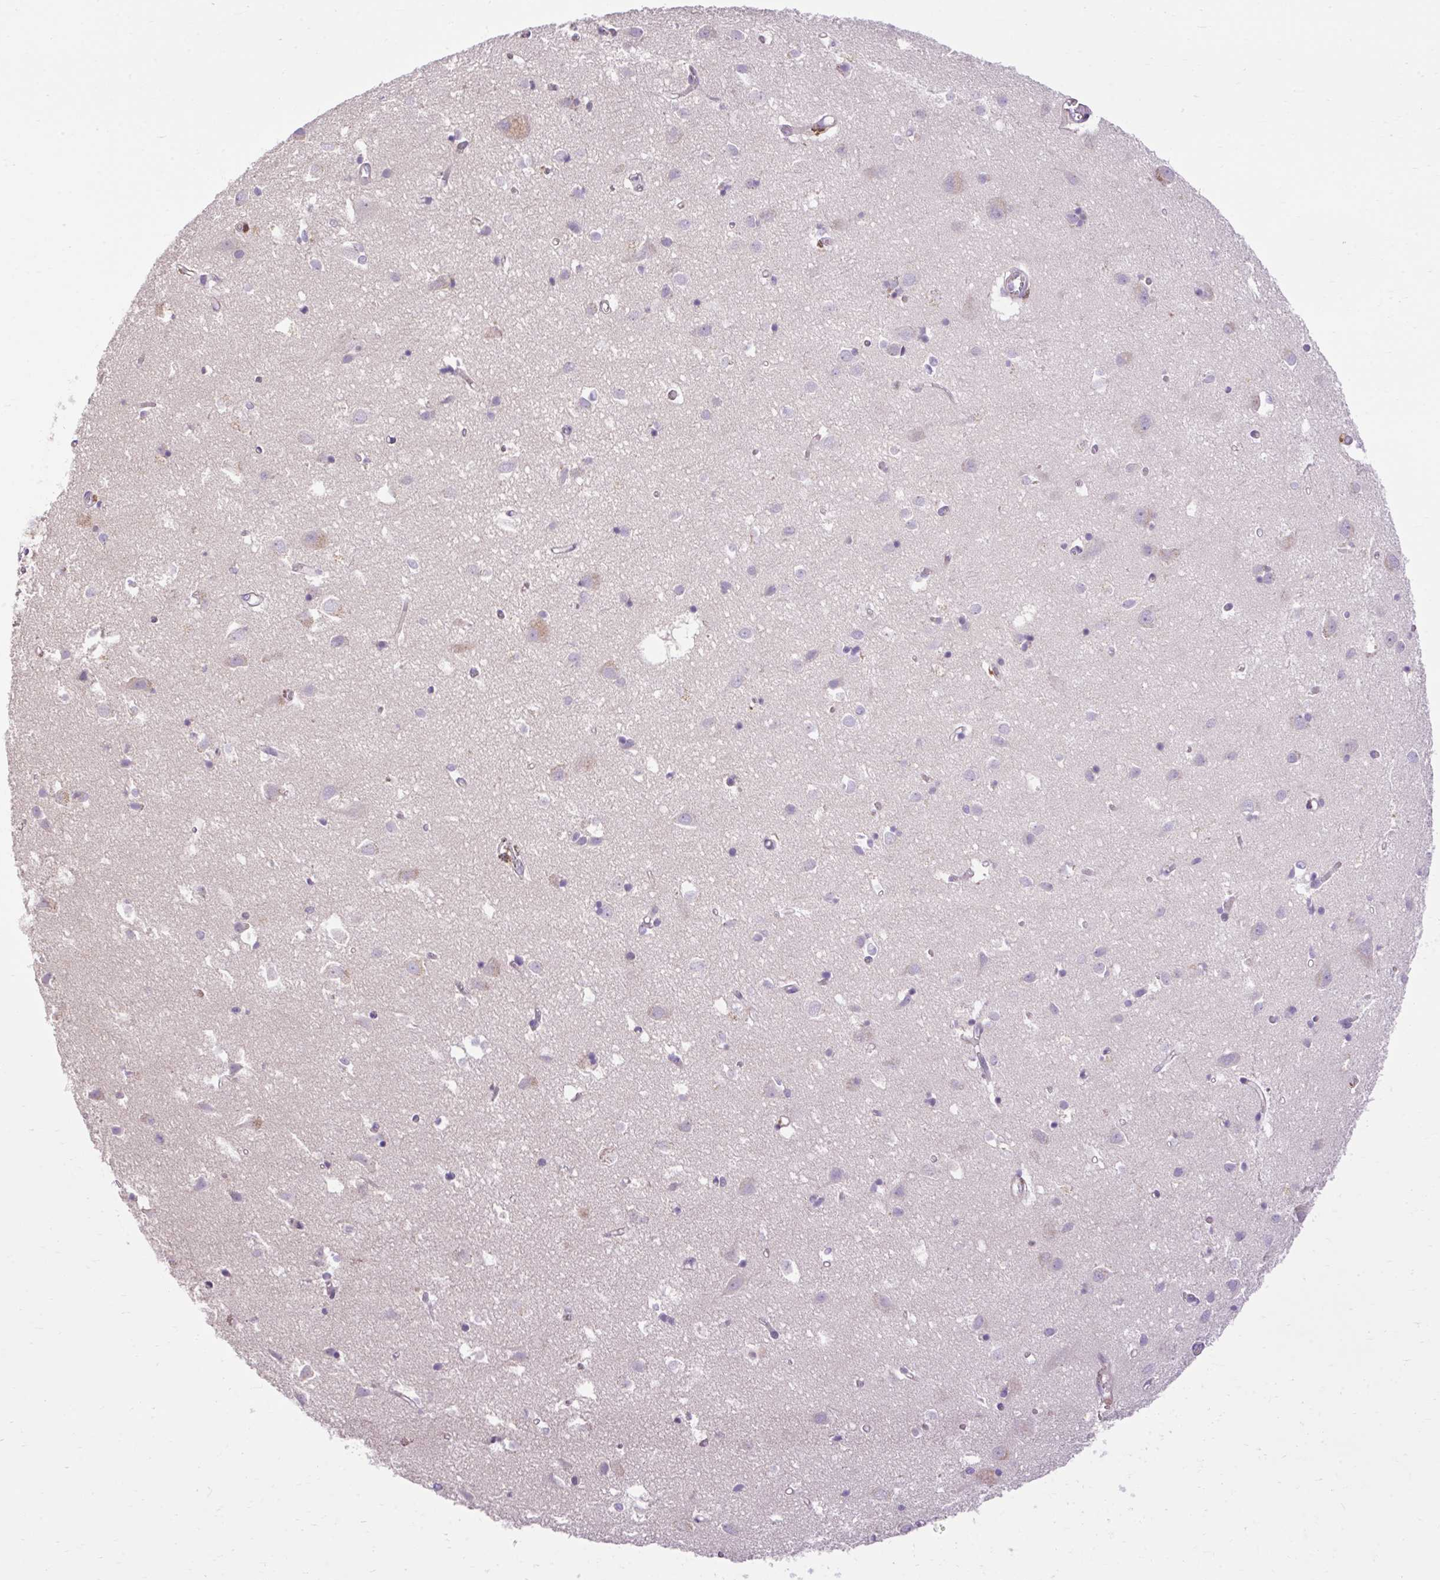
{"staining": {"intensity": "negative", "quantity": "none", "location": "none"}, "tissue": "cerebral cortex", "cell_type": "Endothelial cells", "image_type": "normal", "snomed": [{"axis": "morphology", "description": "Normal tissue, NOS"}, {"axis": "topography", "description": "Cerebral cortex"}], "caption": "An immunohistochemistry (IHC) histopathology image of normal cerebral cortex is shown. There is no staining in endothelial cells of cerebral cortex.", "gene": "HEXB", "patient": {"sex": "male", "age": 70}}